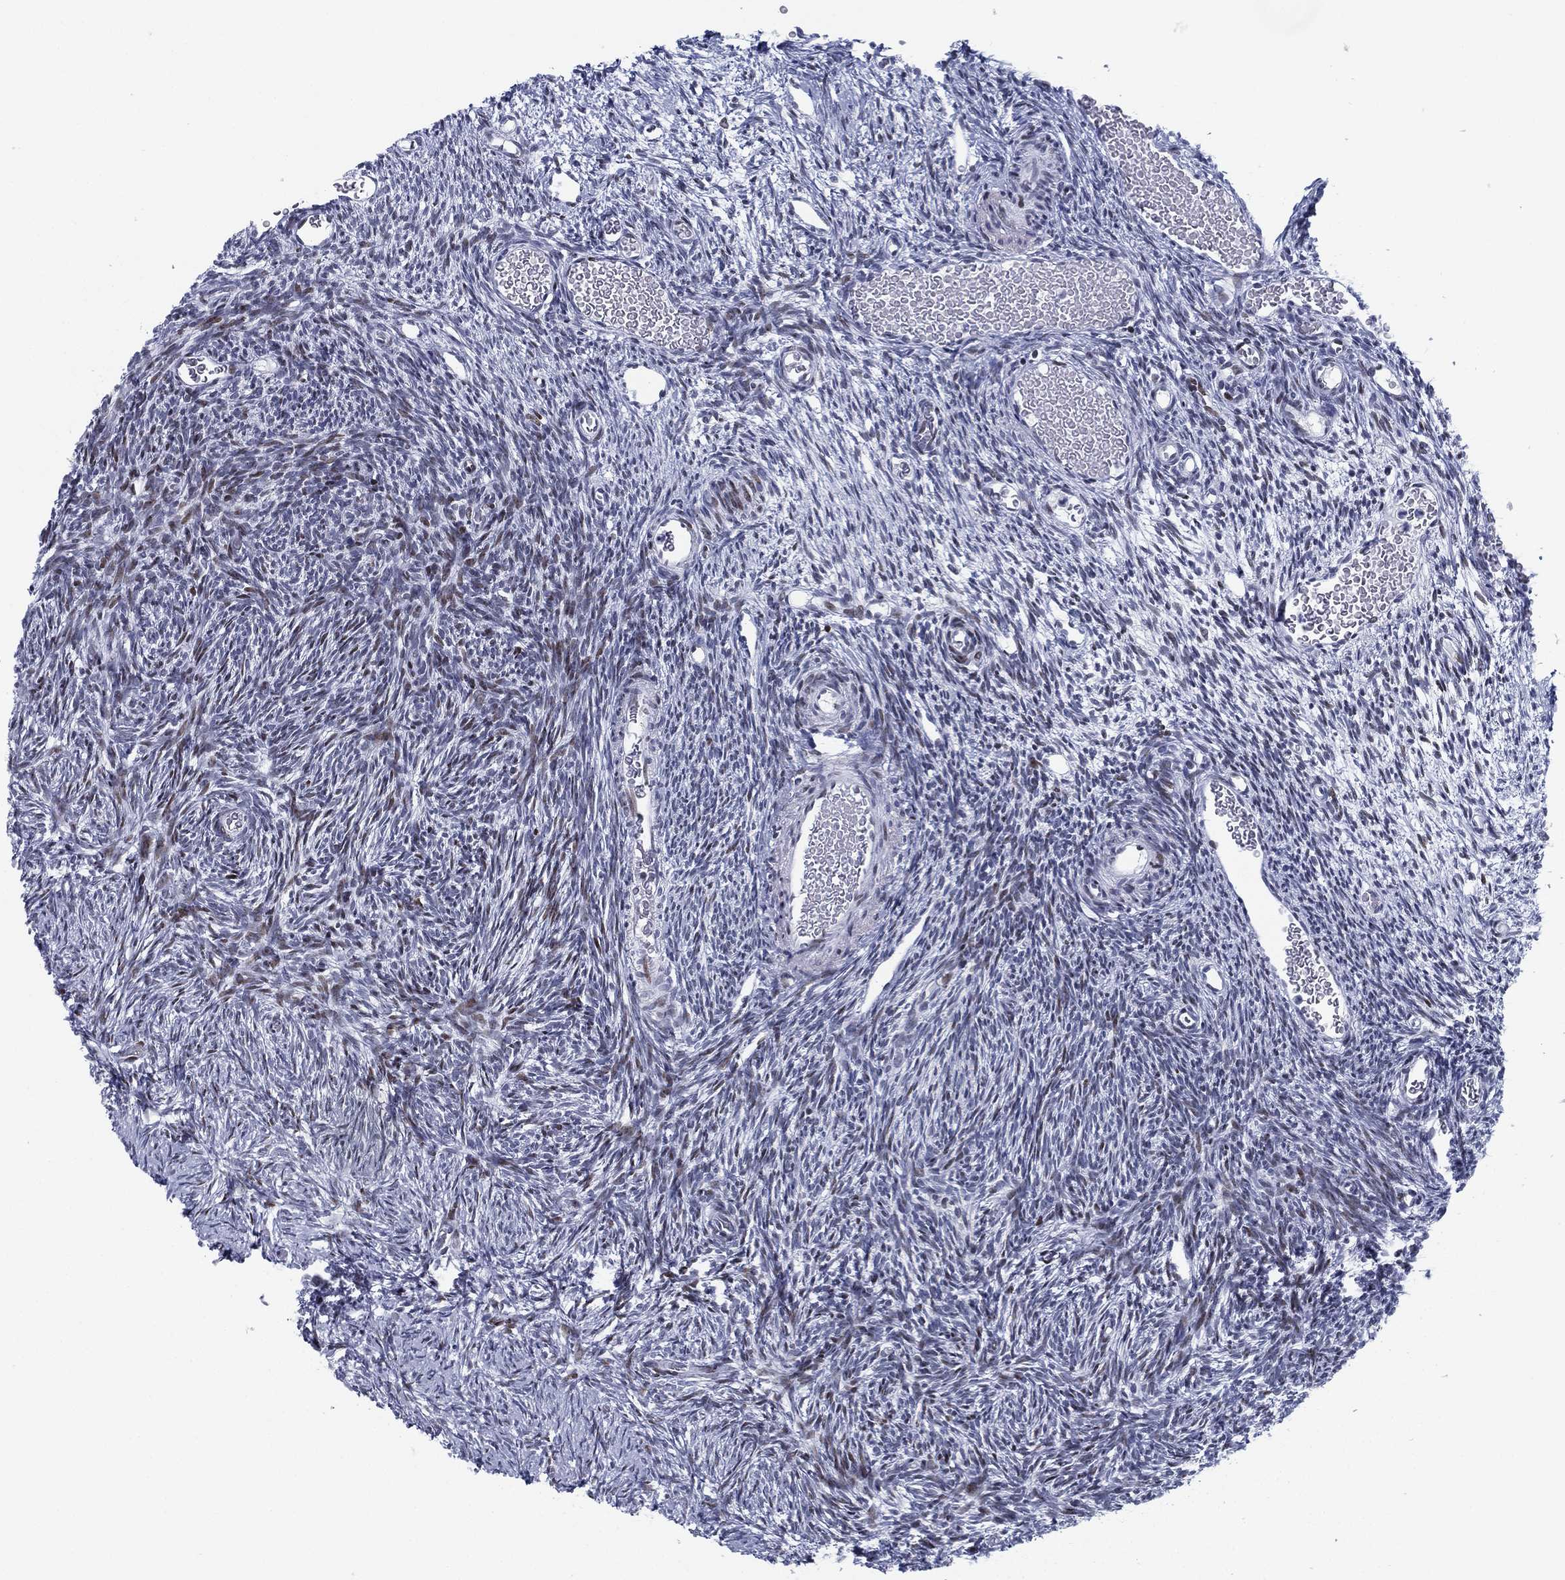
{"staining": {"intensity": "moderate", "quantity": "<25%", "location": "nuclear"}, "tissue": "ovary", "cell_type": "Ovarian stroma cells", "image_type": "normal", "snomed": [{"axis": "morphology", "description": "Normal tissue, NOS"}, {"axis": "topography", "description": "Ovary"}], "caption": "IHC (DAB (3,3'-diaminobenzidine)) staining of unremarkable ovary demonstrates moderate nuclear protein expression in about <25% of ovarian stroma cells. (DAB (3,3'-diaminobenzidine) = brown stain, brightfield microscopy at high magnification).", "gene": "CYB561D2", "patient": {"sex": "female", "age": 39}}